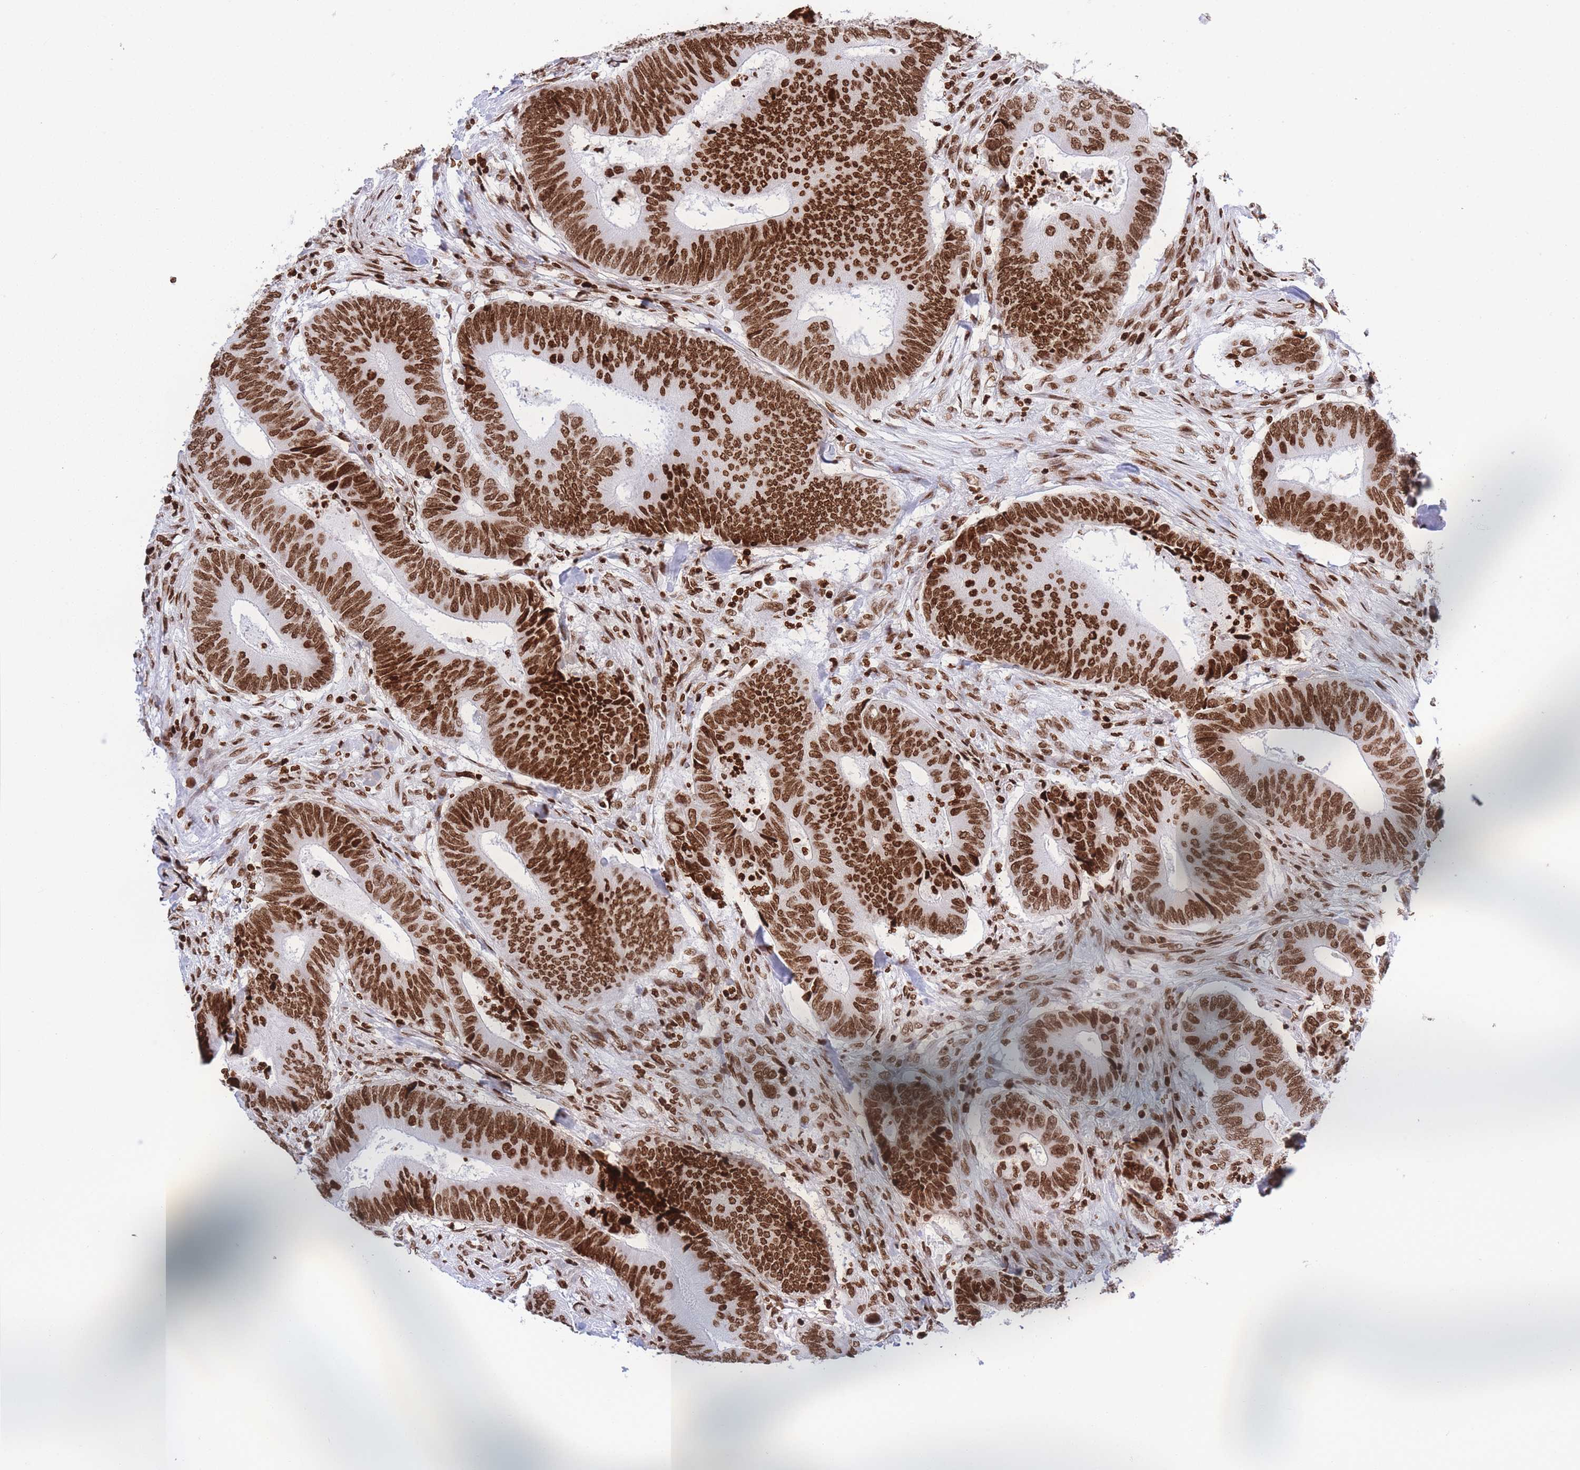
{"staining": {"intensity": "strong", "quantity": ">75%", "location": "nuclear"}, "tissue": "colorectal cancer", "cell_type": "Tumor cells", "image_type": "cancer", "snomed": [{"axis": "morphology", "description": "Adenocarcinoma, NOS"}, {"axis": "topography", "description": "Colon"}], "caption": "Immunohistochemical staining of colorectal adenocarcinoma demonstrates strong nuclear protein expression in about >75% of tumor cells.", "gene": "H2BC11", "patient": {"sex": "male", "age": 87}}